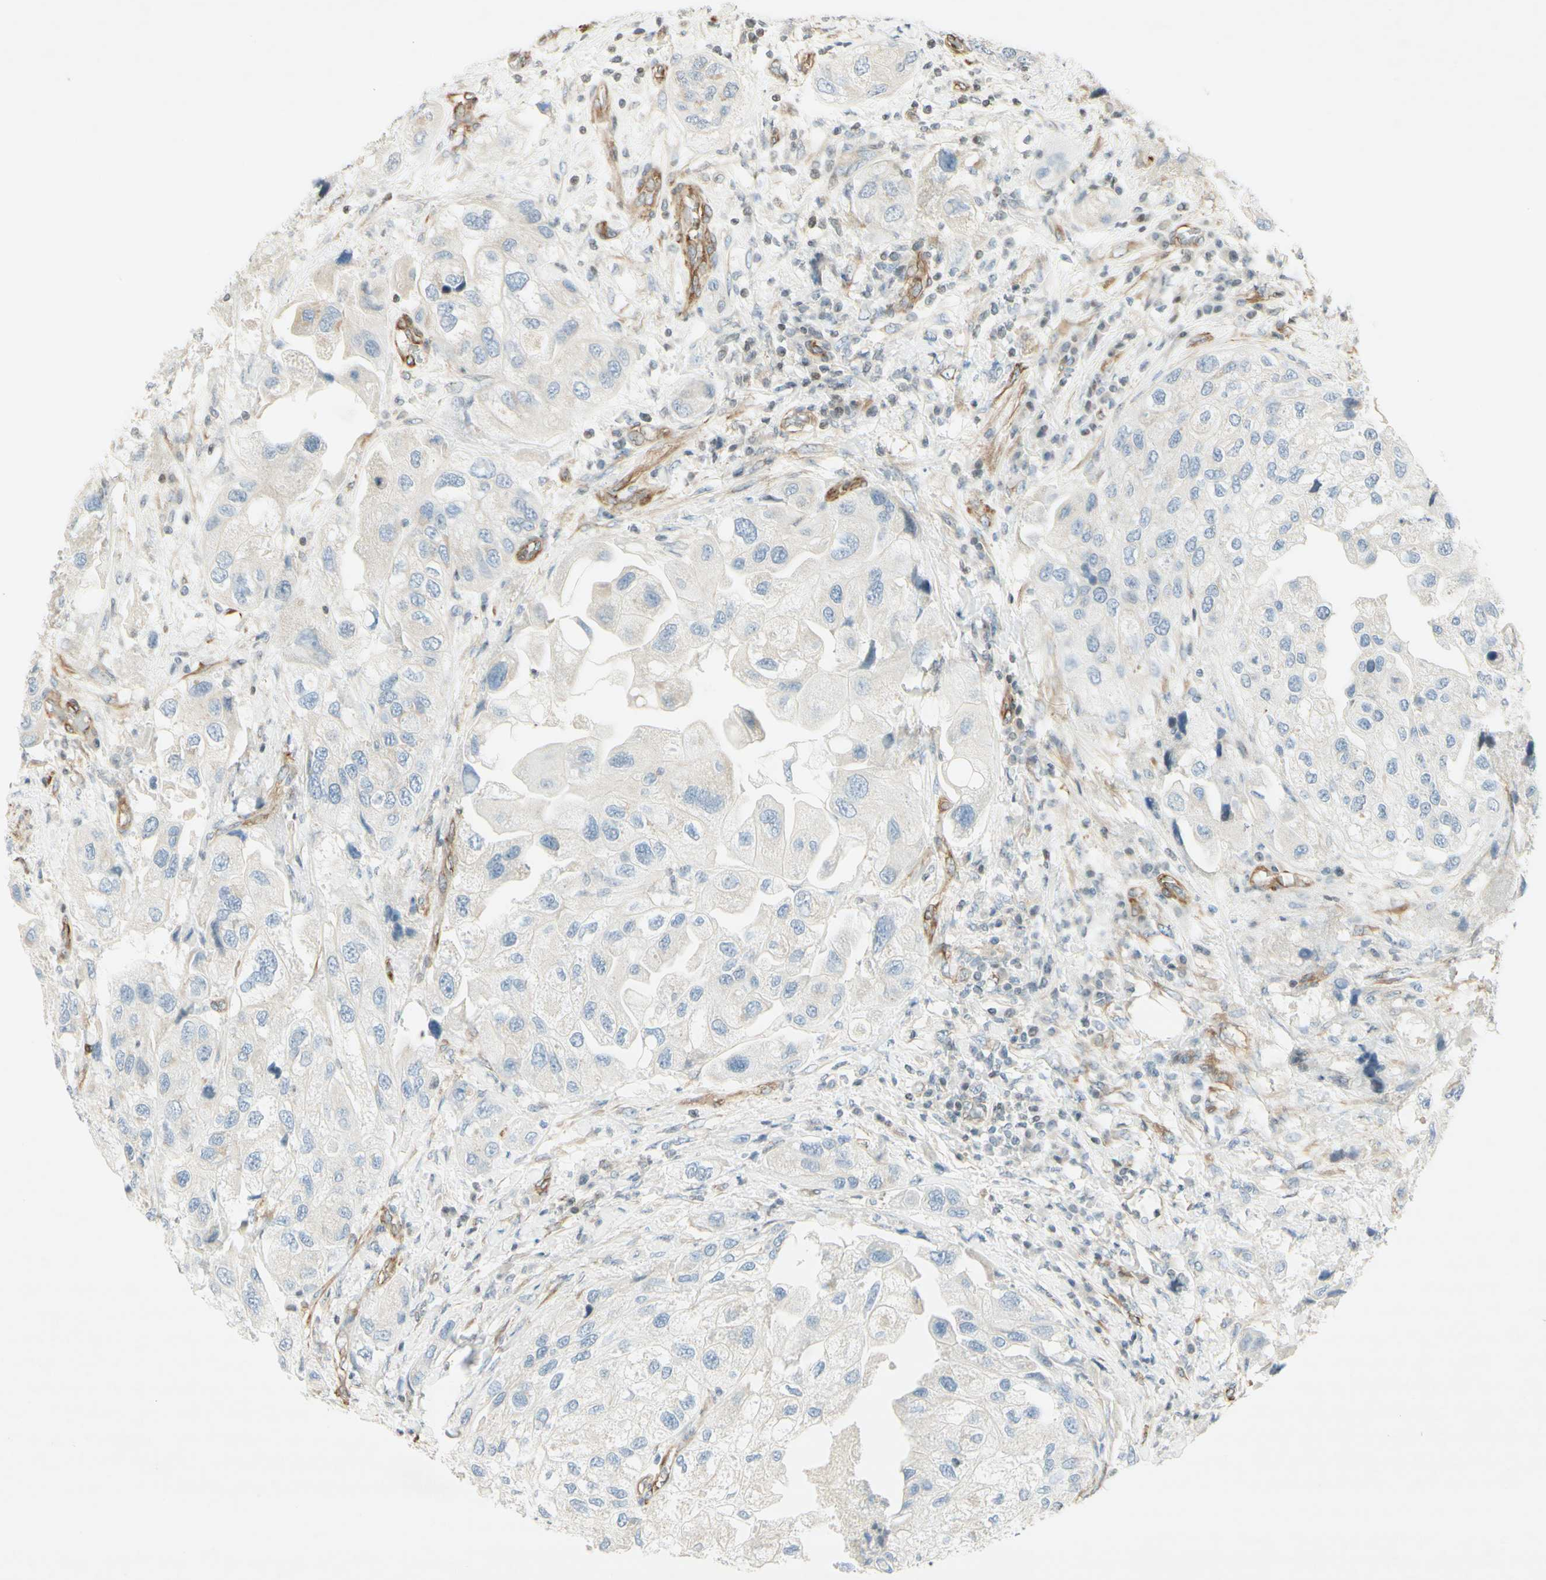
{"staining": {"intensity": "negative", "quantity": "none", "location": "none"}, "tissue": "urothelial cancer", "cell_type": "Tumor cells", "image_type": "cancer", "snomed": [{"axis": "morphology", "description": "Urothelial carcinoma, High grade"}, {"axis": "topography", "description": "Urinary bladder"}], "caption": "A high-resolution histopathology image shows immunohistochemistry staining of urothelial cancer, which shows no significant expression in tumor cells. (Stains: DAB immunohistochemistry with hematoxylin counter stain, Microscopy: brightfield microscopy at high magnification).", "gene": "MAP1B", "patient": {"sex": "female", "age": 64}}